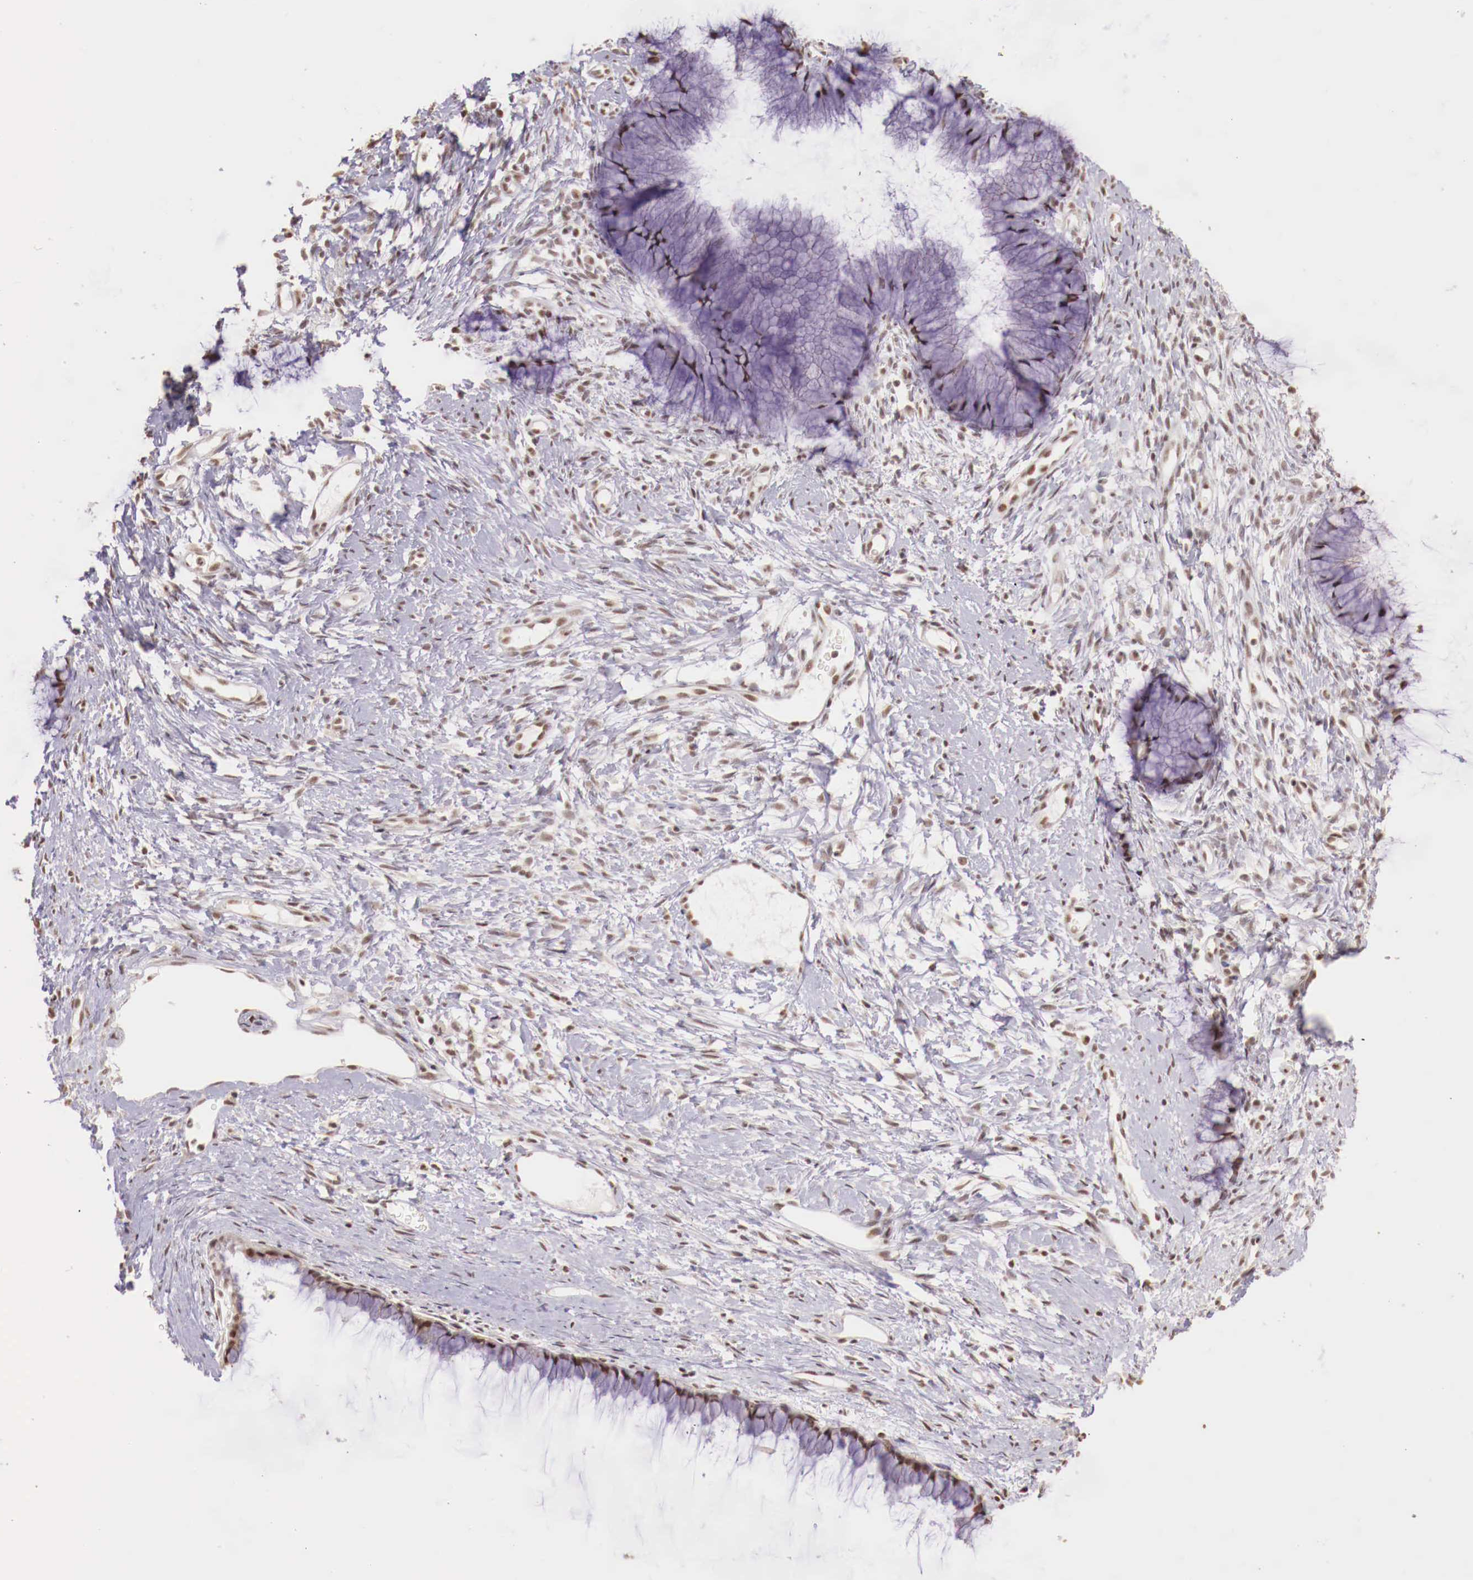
{"staining": {"intensity": "moderate", "quantity": ">75%", "location": "nuclear"}, "tissue": "cervix", "cell_type": "Glandular cells", "image_type": "normal", "snomed": [{"axis": "morphology", "description": "Normal tissue, NOS"}, {"axis": "topography", "description": "Cervix"}], "caption": "Benign cervix exhibits moderate nuclear expression in approximately >75% of glandular cells, visualized by immunohistochemistry. Nuclei are stained in blue.", "gene": "SP1", "patient": {"sex": "female", "age": 82}}